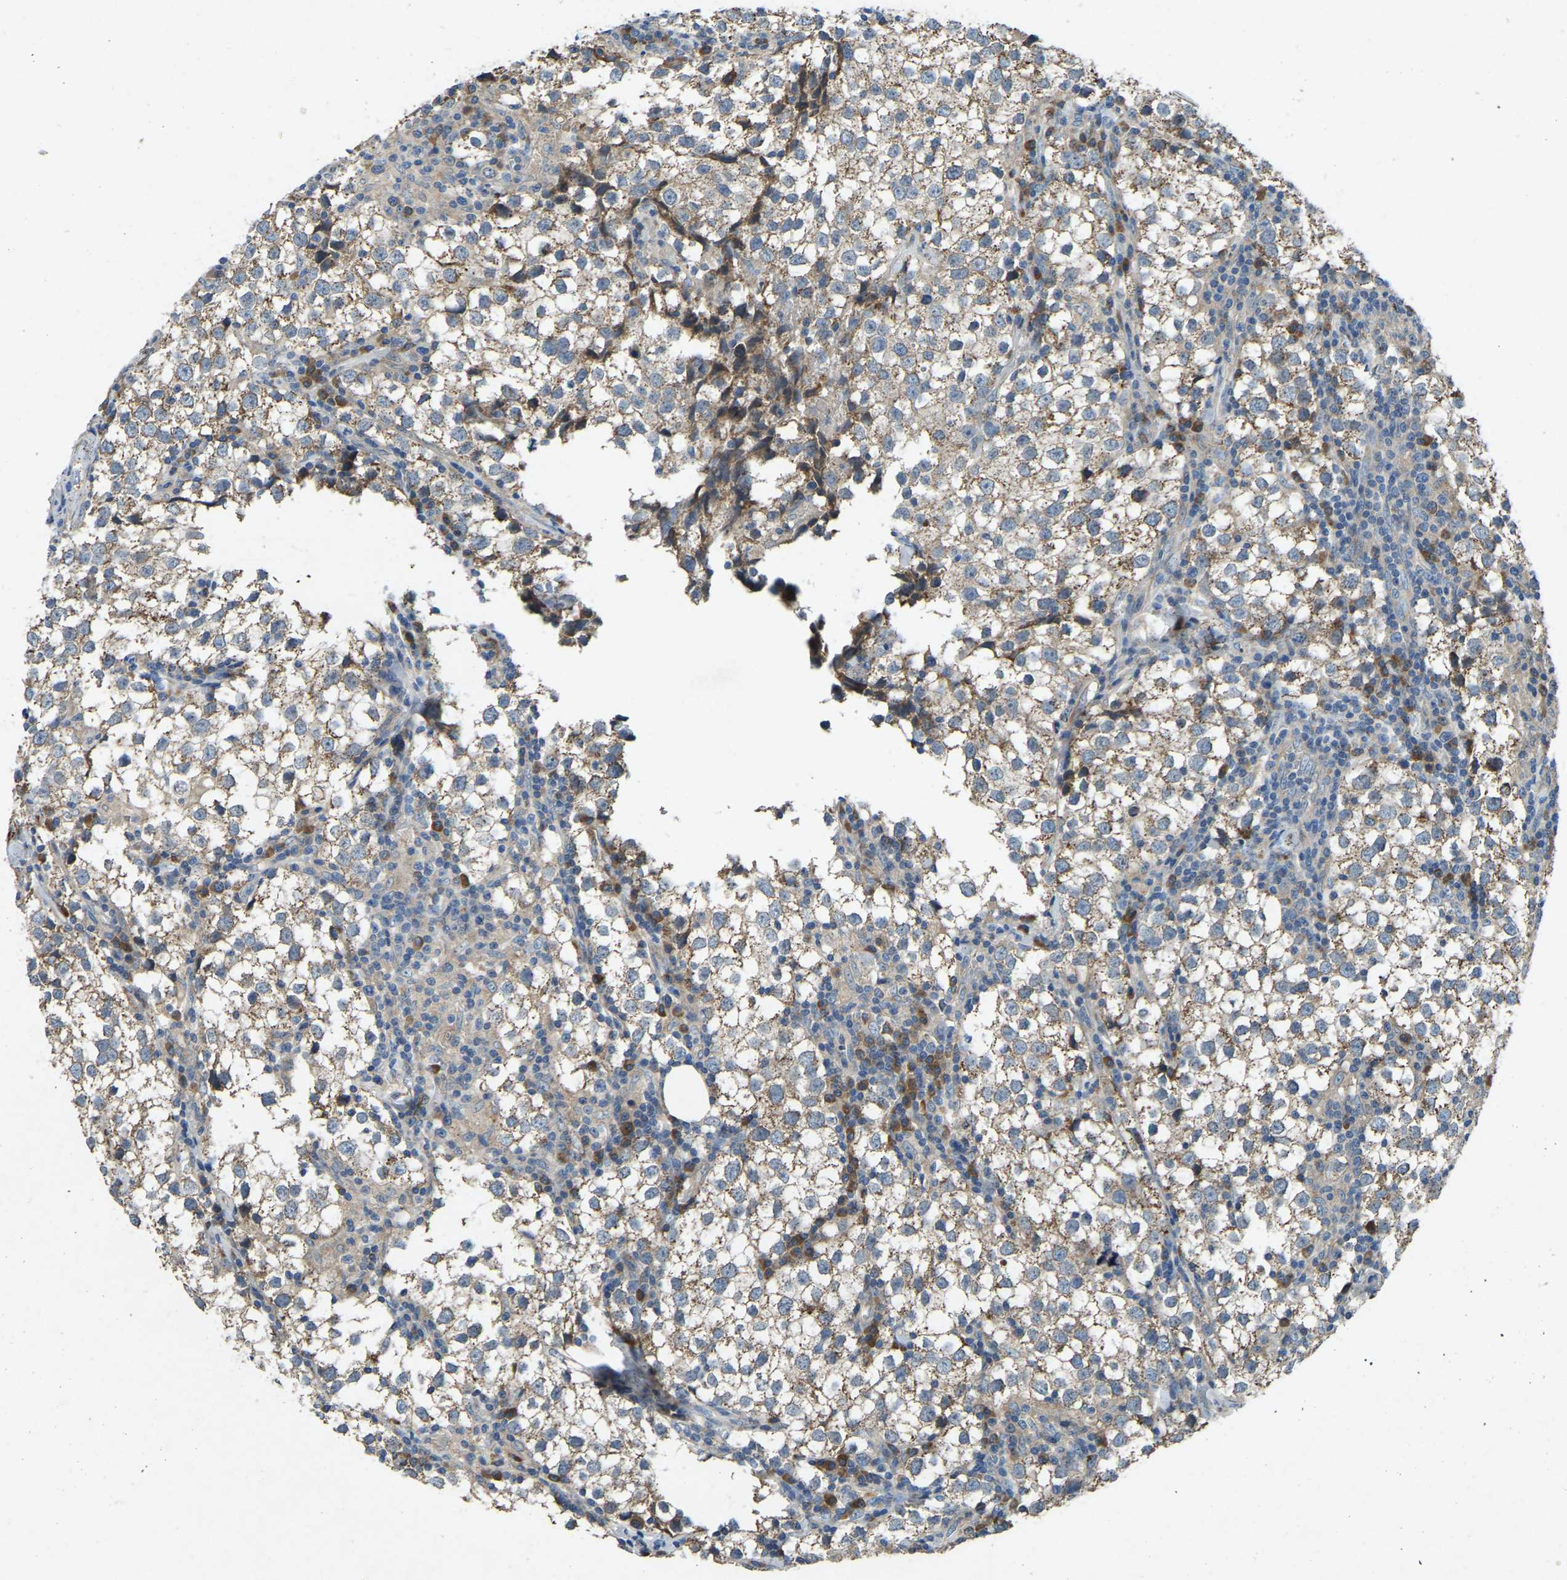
{"staining": {"intensity": "weak", "quantity": ">75%", "location": "cytoplasmic/membranous"}, "tissue": "testis cancer", "cell_type": "Tumor cells", "image_type": "cancer", "snomed": [{"axis": "morphology", "description": "Seminoma, NOS"}, {"axis": "morphology", "description": "Carcinoma, Embryonal, NOS"}, {"axis": "topography", "description": "Testis"}], "caption": "Immunohistochemical staining of testis embryonal carcinoma displays low levels of weak cytoplasmic/membranous protein expression in approximately >75% of tumor cells.", "gene": "ATP8B1", "patient": {"sex": "male", "age": 36}}